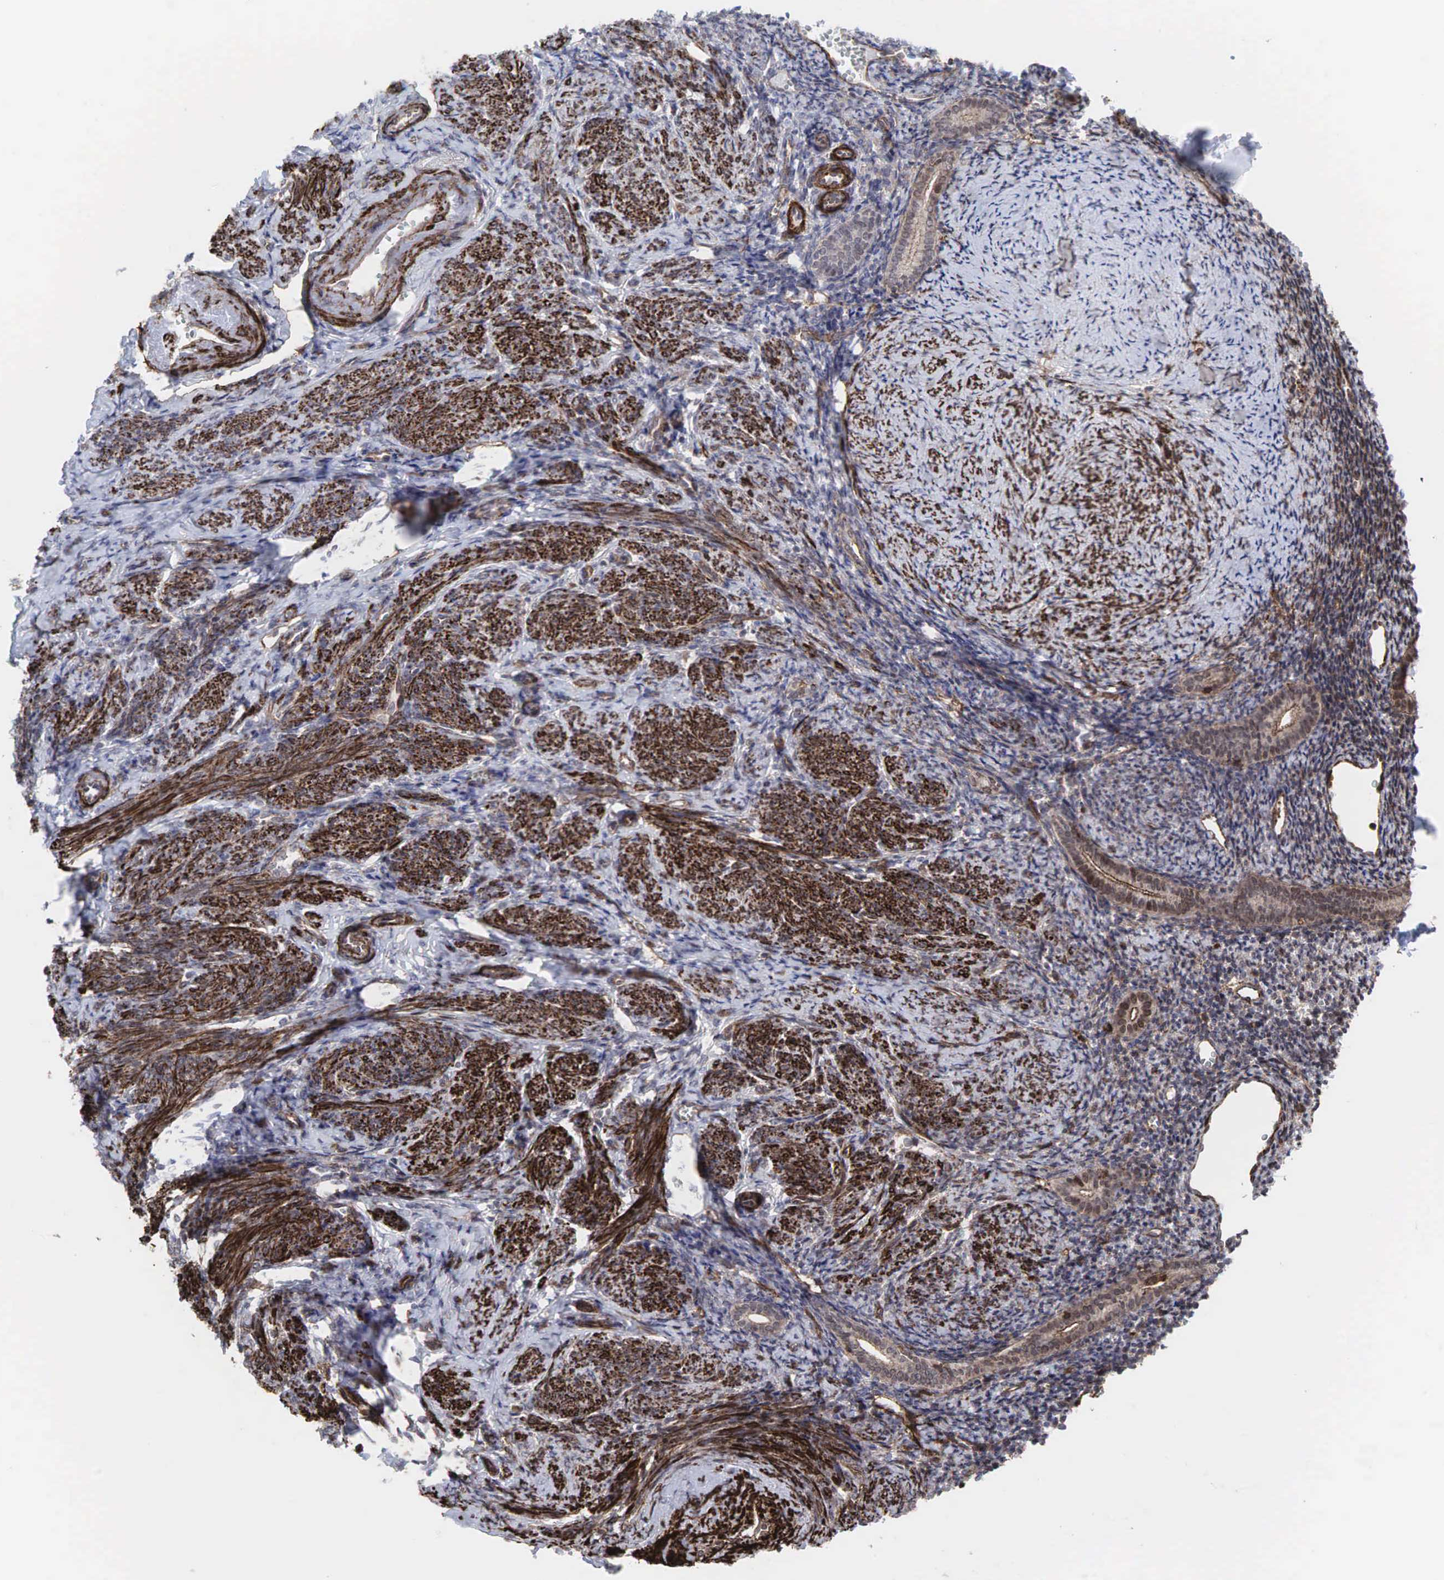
{"staining": {"intensity": "weak", "quantity": "<25%", "location": "cytoplasmic/membranous"}, "tissue": "endometrium", "cell_type": "Cells in endometrial stroma", "image_type": "normal", "snomed": [{"axis": "morphology", "description": "Normal tissue, NOS"}, {"axis": "morphology", "description": "Neoplasm, benign, NOS"}, {"axis": "topography", "description": "Uterus"}], "caption": "DAB (3,3'-diaminobenzidine) immunohistochemical staining of unremarkable human endometrium demonstrates no significant staining in cells in endometrial stroma. The staining was performed using DAB (3,3'-diaminobenzidine) to visualize the protein expression in brown, while the nuclei were stained in blue with hematoxylin (Magnification: 20x).", "gene": "GPRASP1", "patient": {"sex": "female", "age": 55}}